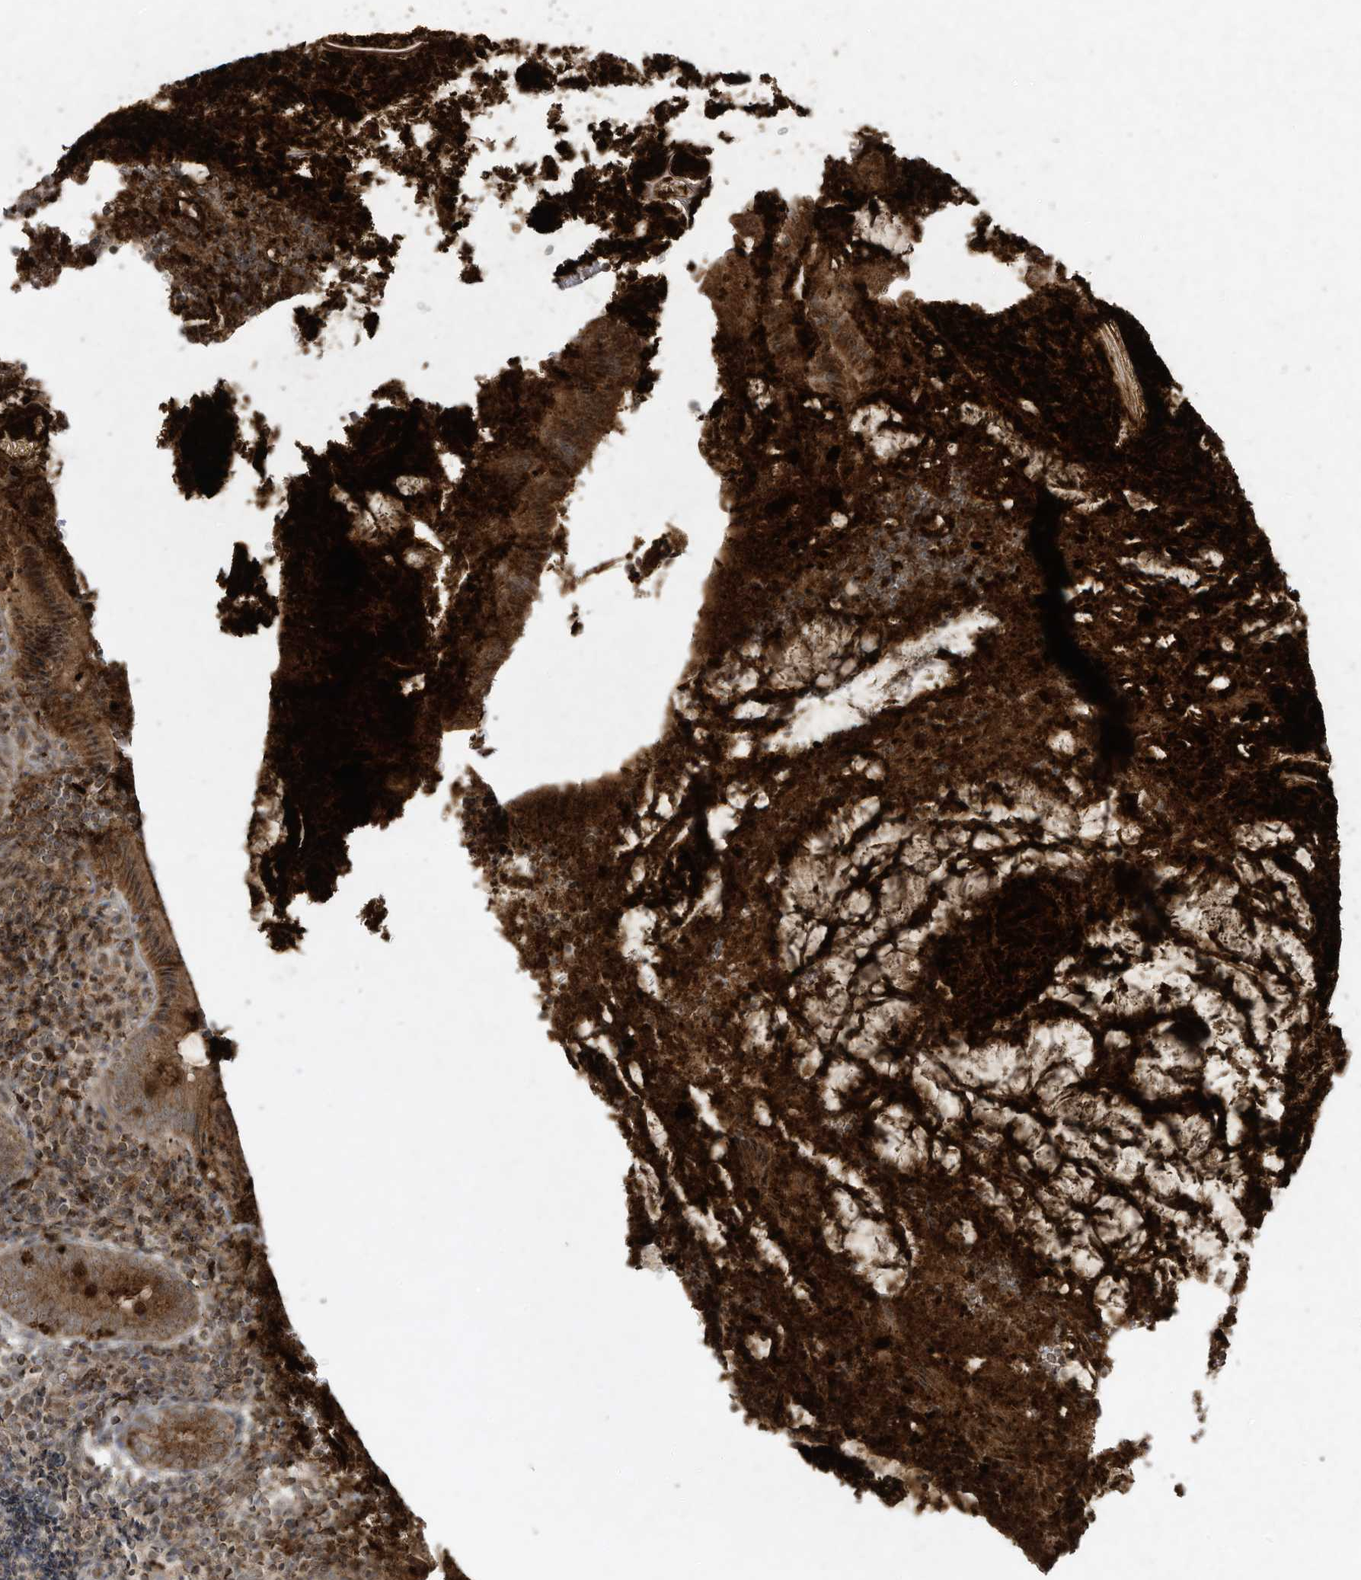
{"staining": {"intensity": "strong", "quantity": ">75%", "location": "cytoplasmic/membranous"}, "tissue": "appendix", "cell_type": "Glandular cells", "image_type": "normal", "snomed": [{"axis": "morphology", "description": "Normal tissue, NOS"}, {"axis": "topography", "description": "Appendix"}], "caption": "Strong cytoplasmic/membranous positivity is identified in about >75% of glandular cells in normal appendix.", "gene": "CHRNA4", "patient": {"sex": "female", "age": 17}}